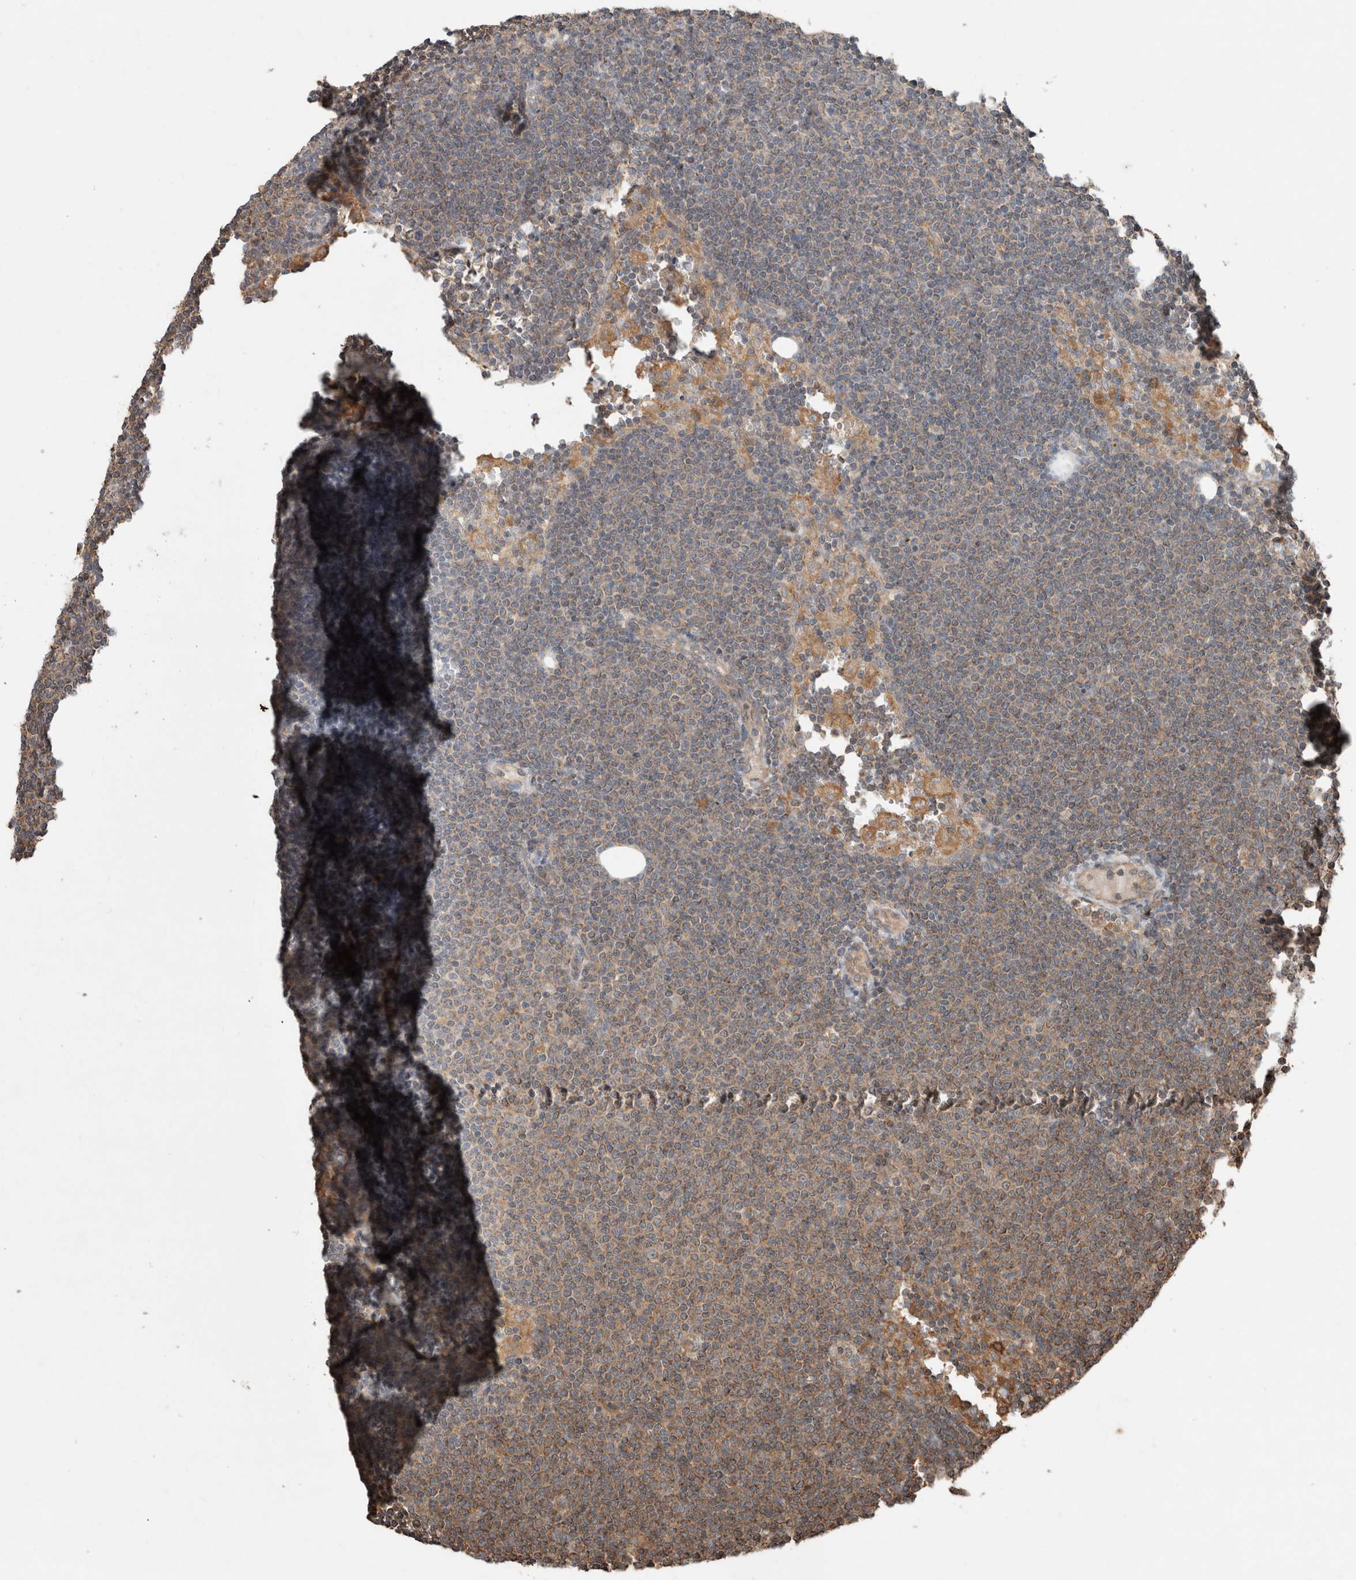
{"staining": {"intensity": "moderate", "quantity": "<25%", "location": "cytoplasmic/membranous"}, "tissue": "lymphoma", "cell_type": "Tumor cells", "image_type": "cancer", "snomed": [{"axis": "morphology", "description": "Malignant lymphoma, non-Hodgkin's type, Low grade"}, {"axis": "topography", "description": "Lymph node"}], "caption": "Moderate cytoplasmic/membranous staining for a protein is seen in about <25% of tumor cells of lymphoma using IHC.", "gene": "KLK14", "patient": {"sex": "female", "age": 53}}